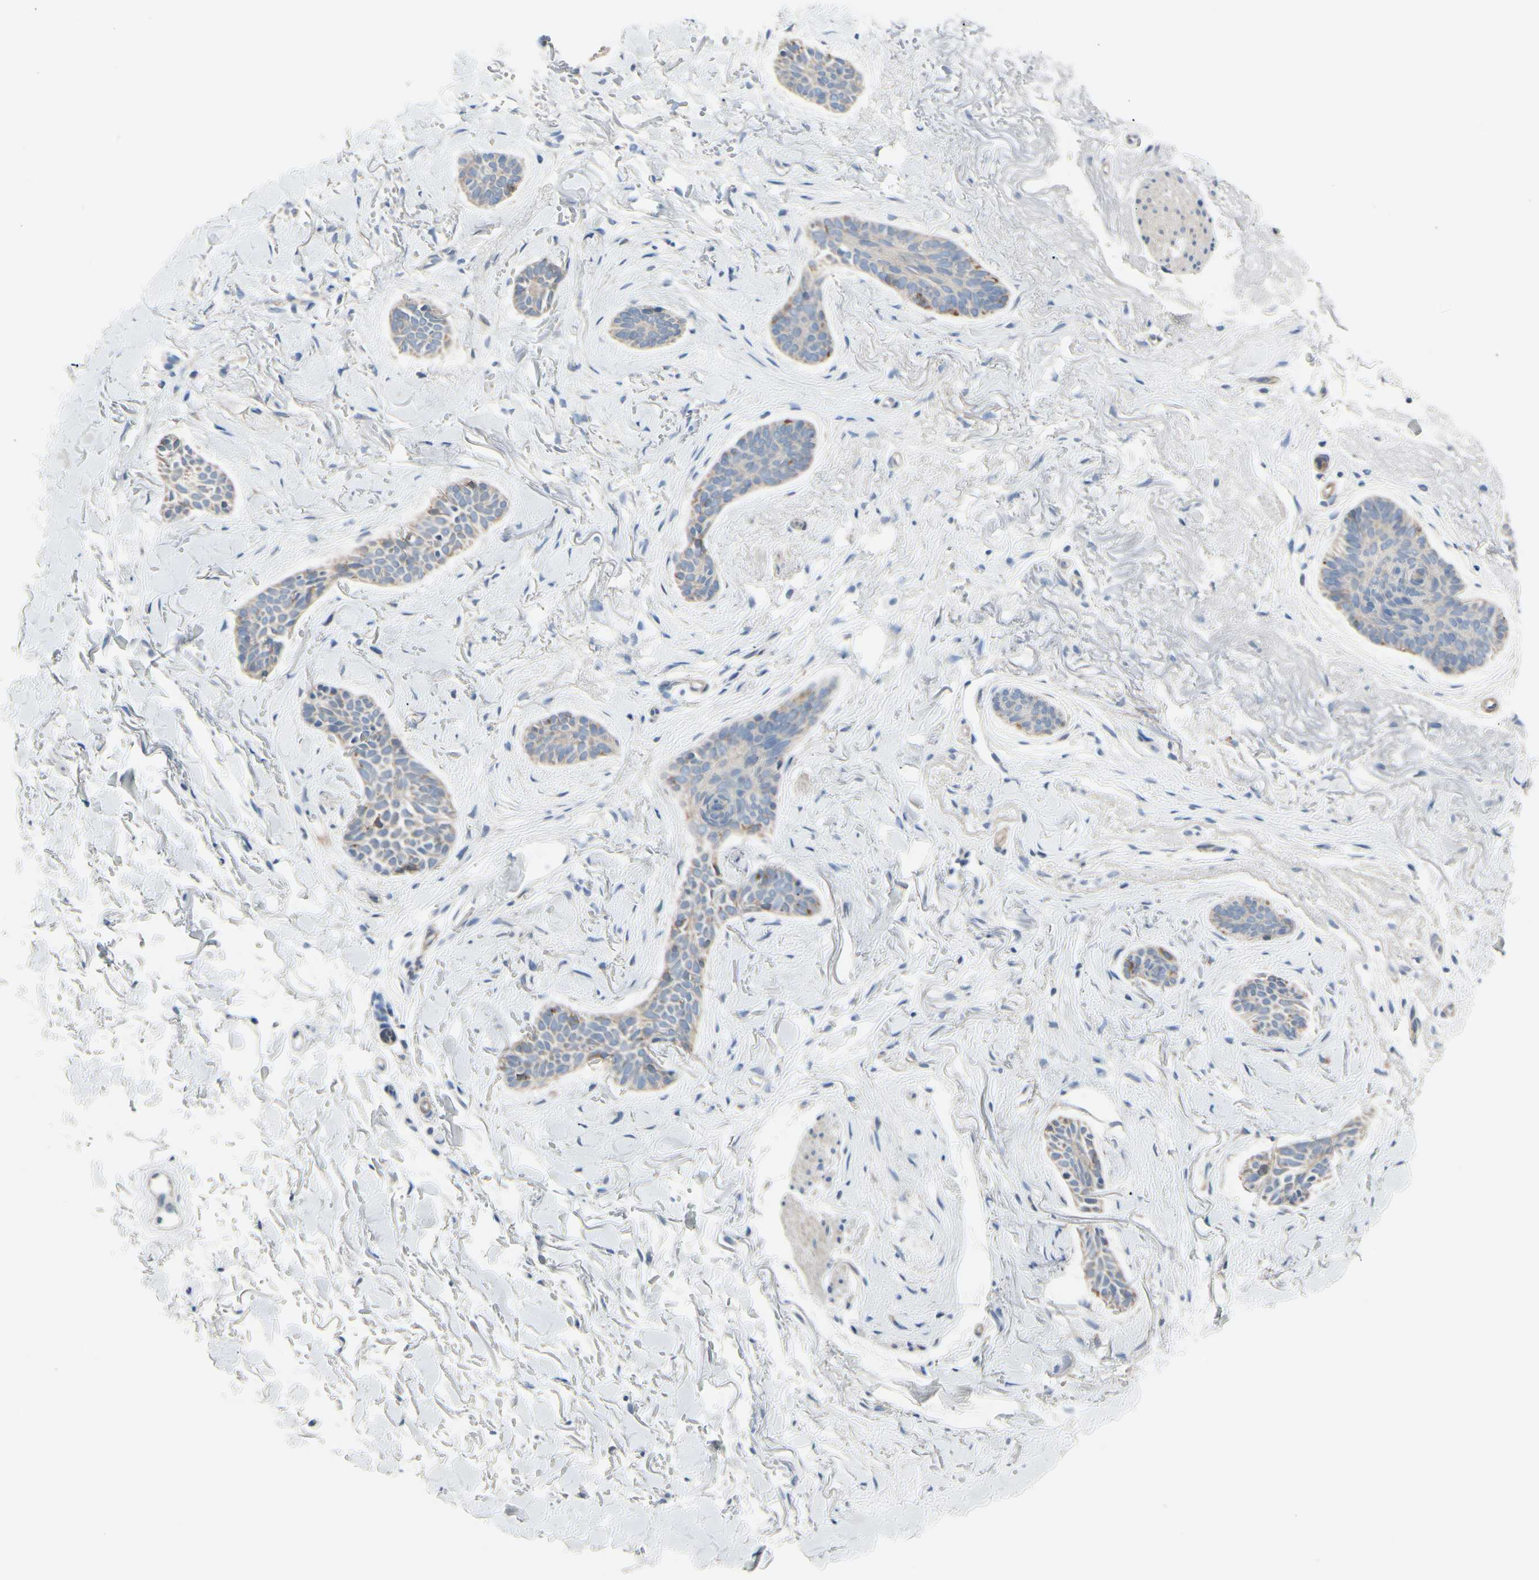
{"staining": {"intensity": "moderate", "quantity": "<25%", "location": "cytoplasmic/membranous"}, "tissue": "skin cancer", "cell_type": "Tumor cells", "image_type": "cancer", "snomed": [{"axis": "morphology", "description": "Basal cell carcinoma"}, {"axis": "topography", "description": "Skin"}], "caption": "Immunohistochemical staining of skin basal cell carcinoma reveals moderate cytoplasmic/membranous protein staining in approximately <25% of tumor cells. Using DAB (3,3'-diaminobenzidine) (brown) and hematoxylin (blue) stains, captured at high magnification using brightfield microscopy.", "gene": "MAP2", "patient": {"sex": "female", "age": 84}}